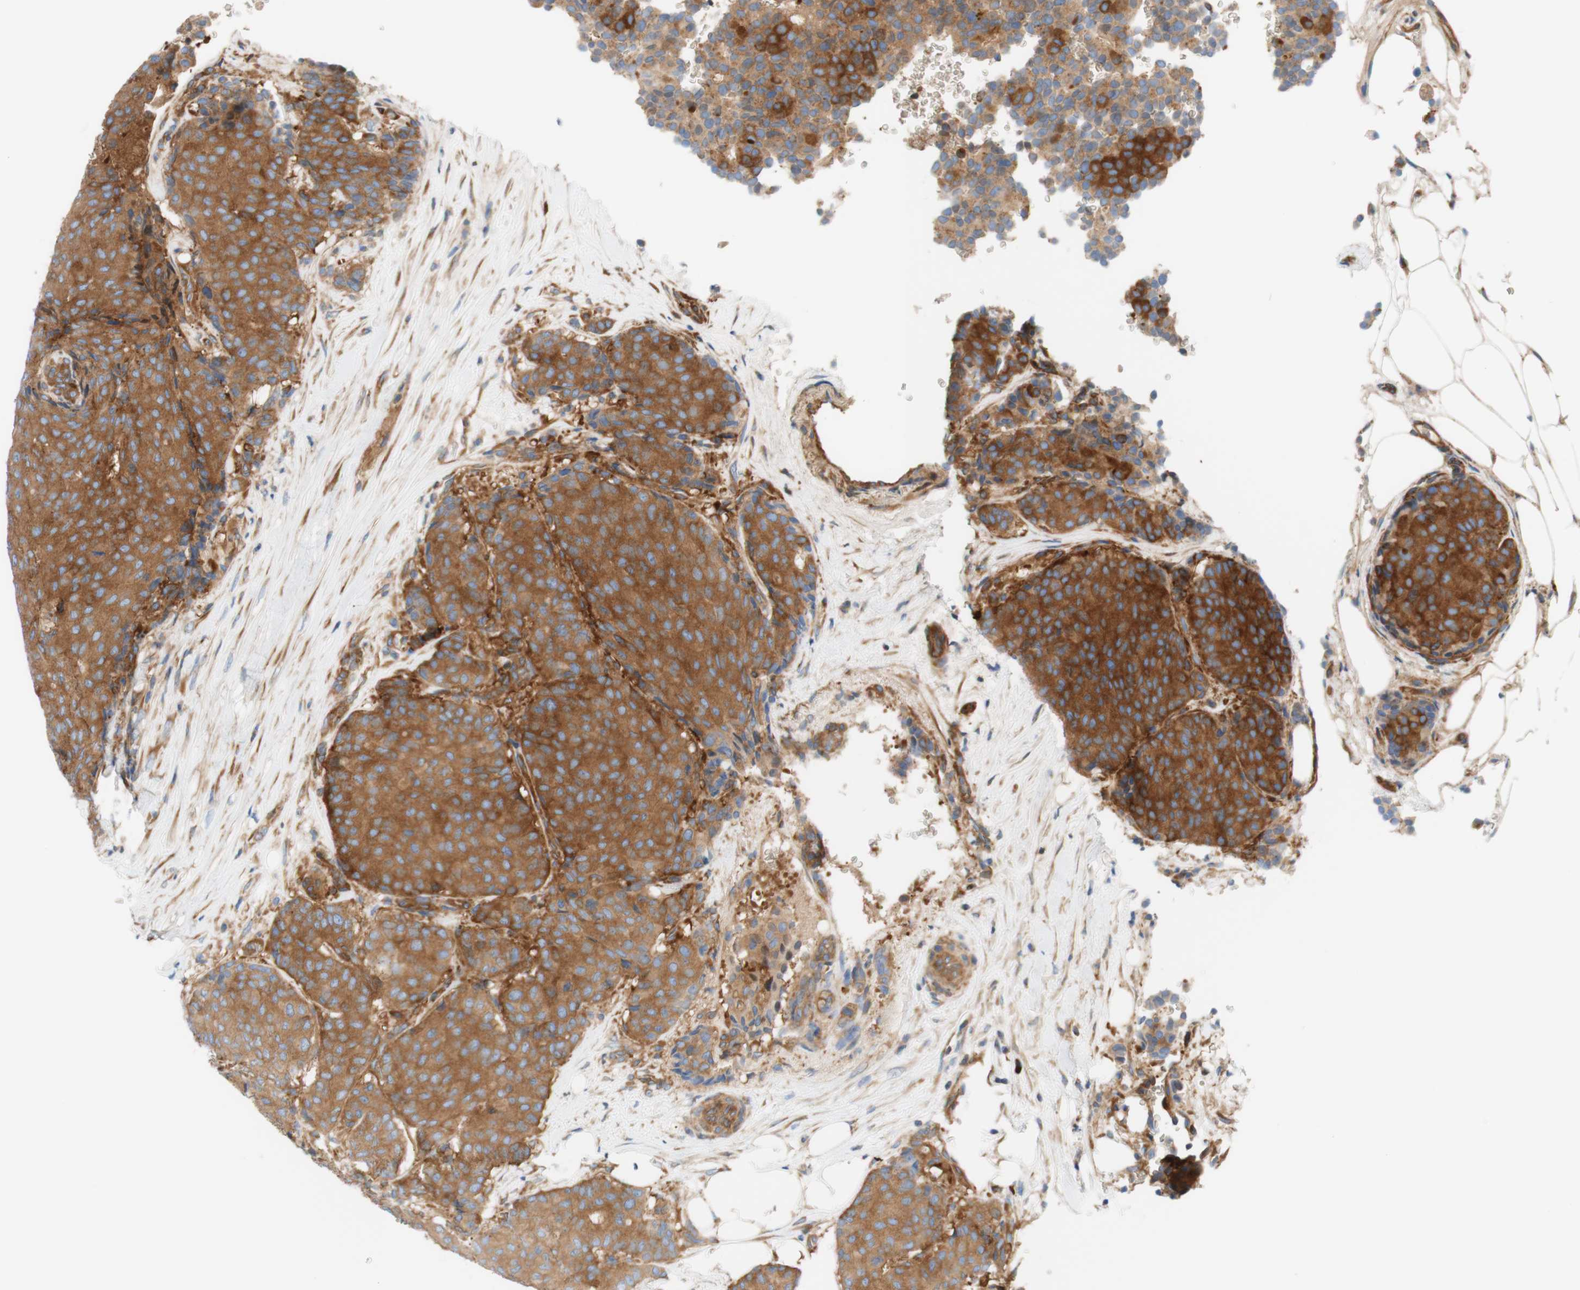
{"staining": {"intensity": "moderate", "quantity": ">75%", "location": "cytoplasmic/membranous"}, "tissue": "breast cancer", "cell_type": "Tumor cells", "image_type": "cancer", "snomed": [{"axis": "morphology", "description": "Duct carcinoma"}, {"axis": "topography", "description": "Breast"}], "caption": "Moderate cytoplasmic/membranous expression for a protein is identified in approximately >75% of tumor cells of breast cancer using immunohistochemistry.", "gene": "STOM", "patient": {"sex": "female", "age": 75}}